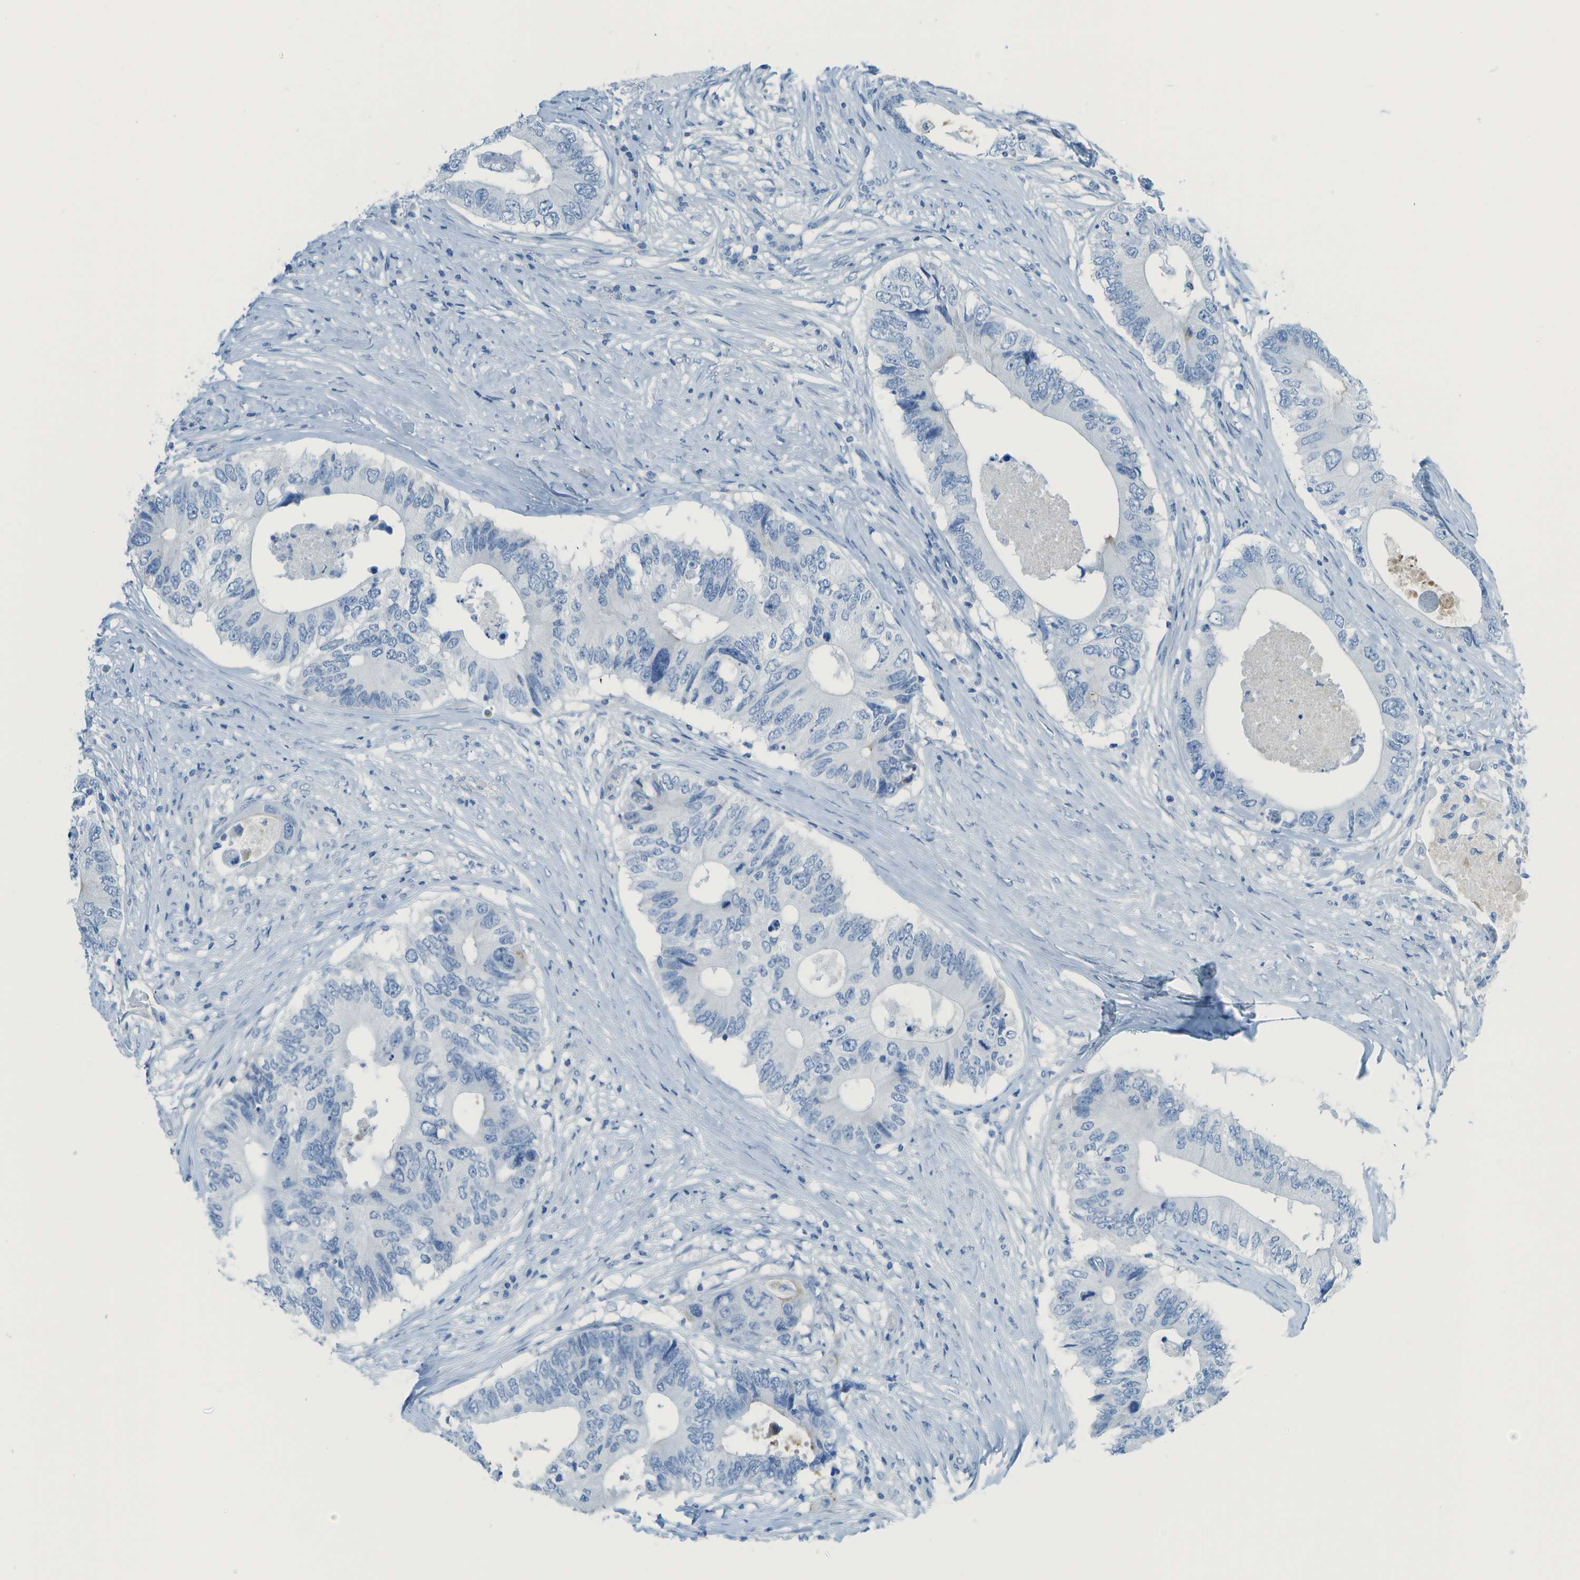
{"staining": {"intensity": "negative", "quantity": "none", "location": "none"}, "tissue": "colorectal cancer", "cell_type": "Tumor cells", "image_type": "cancer", "snomed": [{"axis": "morphology", "description": "Adenocarcinoma, NOS"}, {"axis": "topography", "description": "Colon"}], "caption": "An image of human colorectal cancer (adenocarcinoma) is negative for staining in tumor cells. (IHC, brightfield microscopy, high magnification).", "gene": "C1S", "patient": {"sex": "male", "age": 71}}